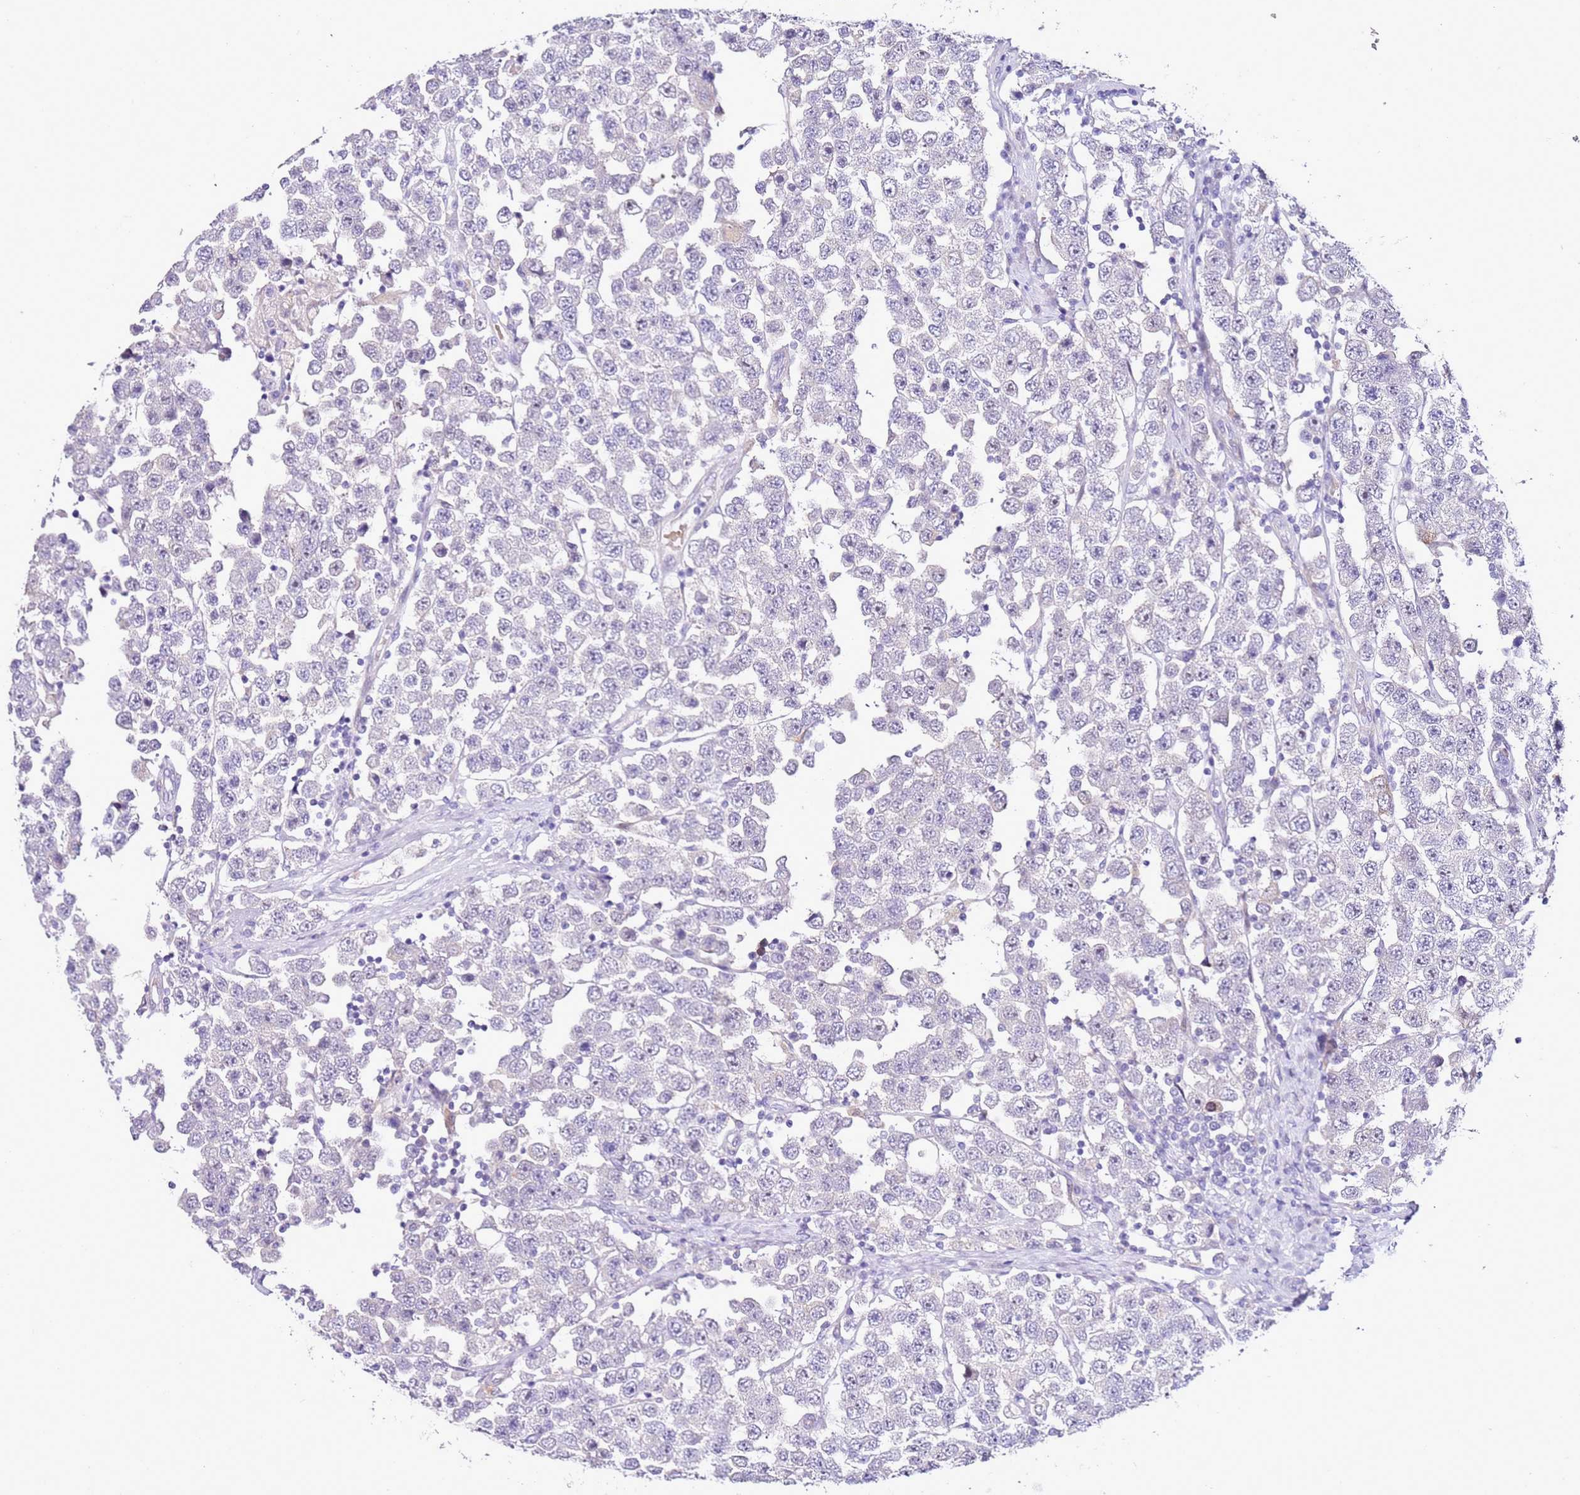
{"staining": {"intensity": "negative", "quantity": "none", "location": "none"}, "tissue": "testis cancer", "cell_type": "Tumor cells", "image_type": "cancer", "snomed": [{"axis": "morphology", "description": "Seminoma, NOS"}, {"axis": "topography", "description": "Testis"}], "caption": "IHC micrograph of neoplastic tissue: testis seminoma stained with DAB (3,3'-diaminobenzidine) demonstrates no significant protein staining in tumor cells. The staining was performed using DAB (3,3'-diaminobenzidine) to visualize the protein expression in brown, while the nuclei were stained in blue with hematoxylin (Magnification: 20x).", "gene": "HGD", "patient": {"sex": "male", "age": 28}}